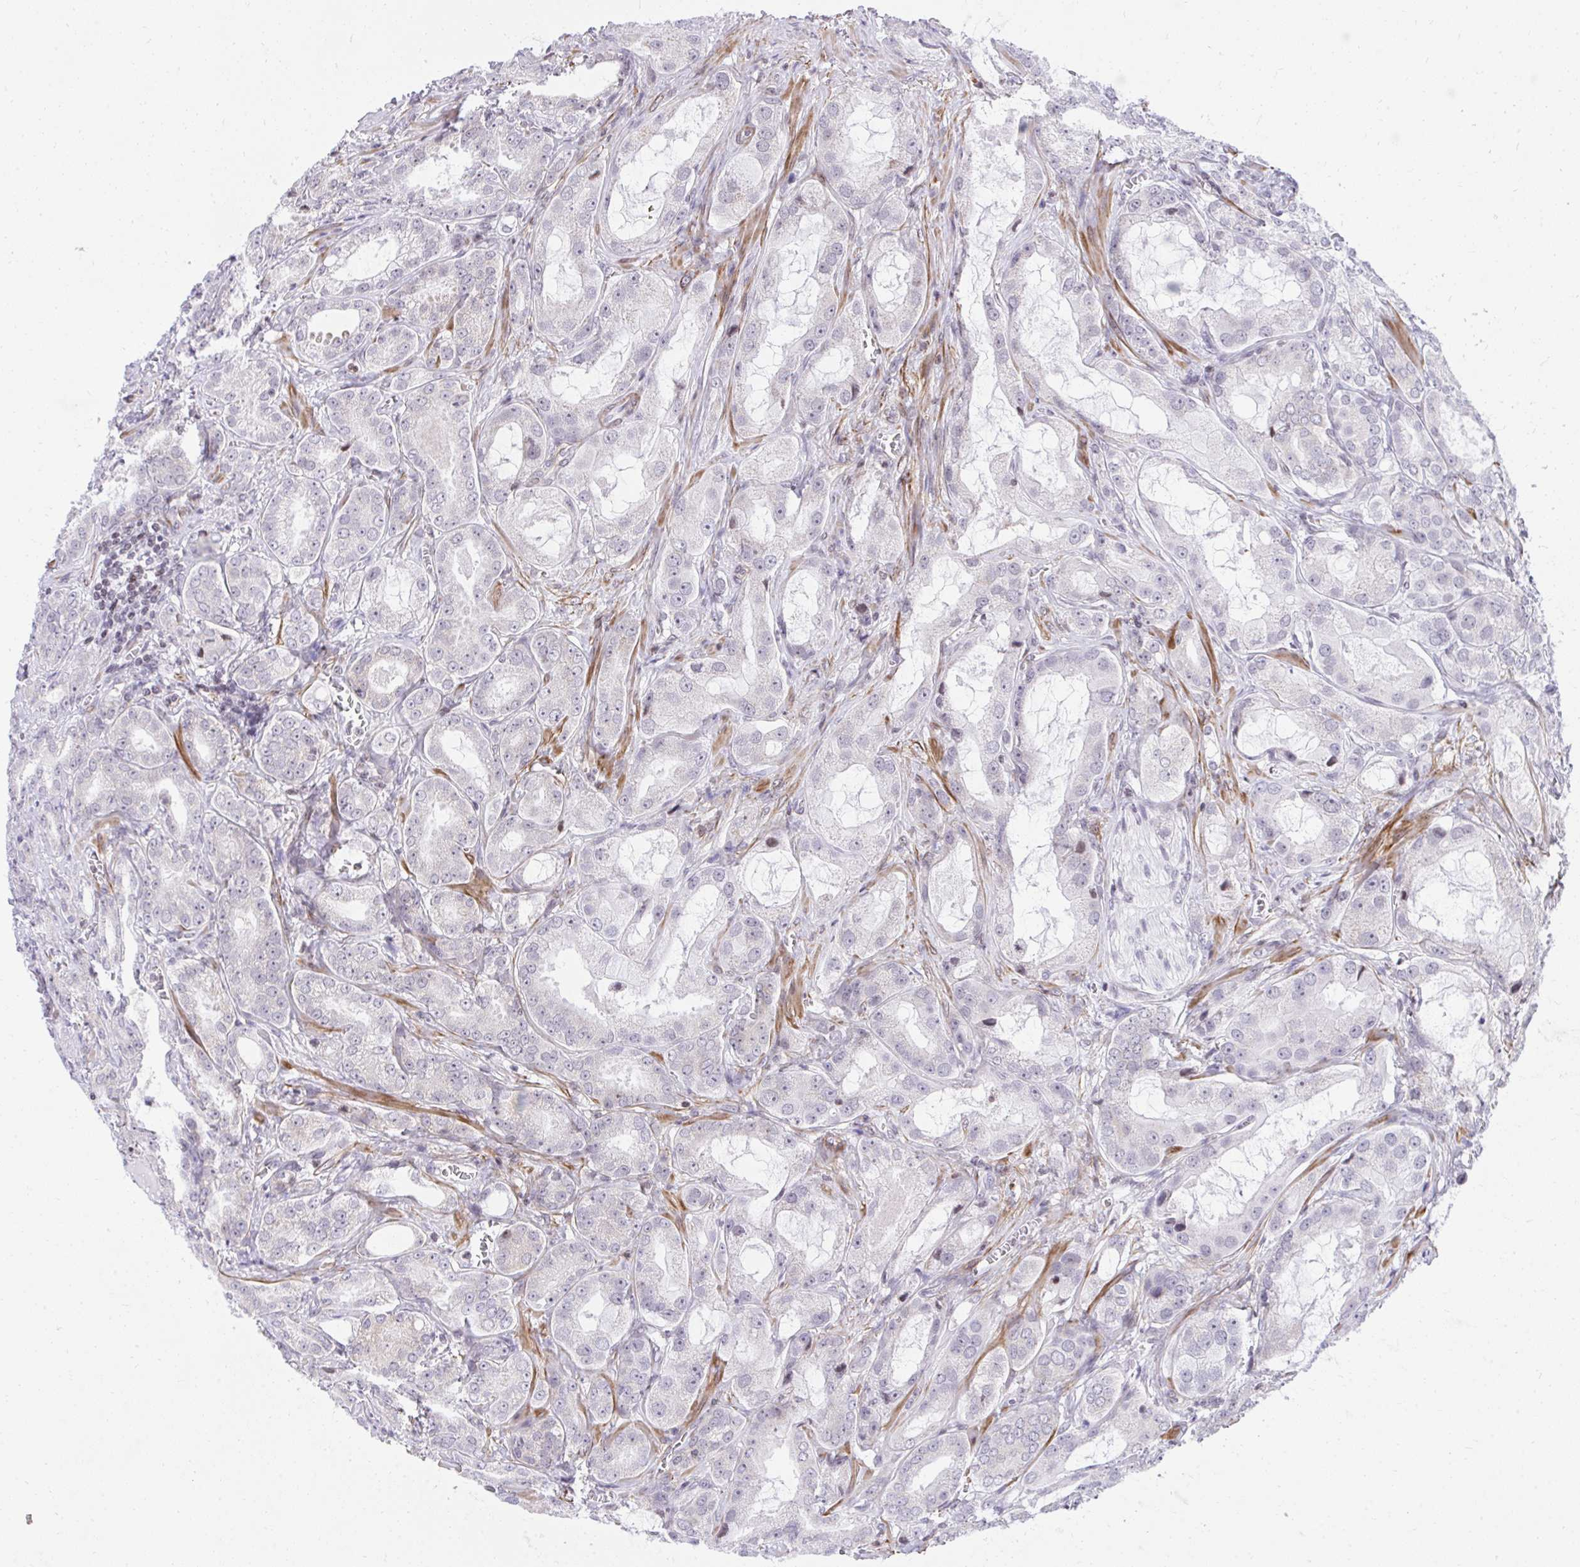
{"staining": {"intensity": "negative", "quantity": "none", "location": "none"}, "tissue": "prostate cancer", "cell_type": "Tumor cells", "image_type": "cancer", "snomed": [{"axis": "morphology", "description": "Adenocarcinoma, High grade"}, {"axis": "topography", "description": "Prostate"}], "caption": "Immunohistochemistry of prostate cancer demonstrates no staining in tumor cells.", "gene": "KCNN4", "patient": {"sex": "male", "age": 64}}